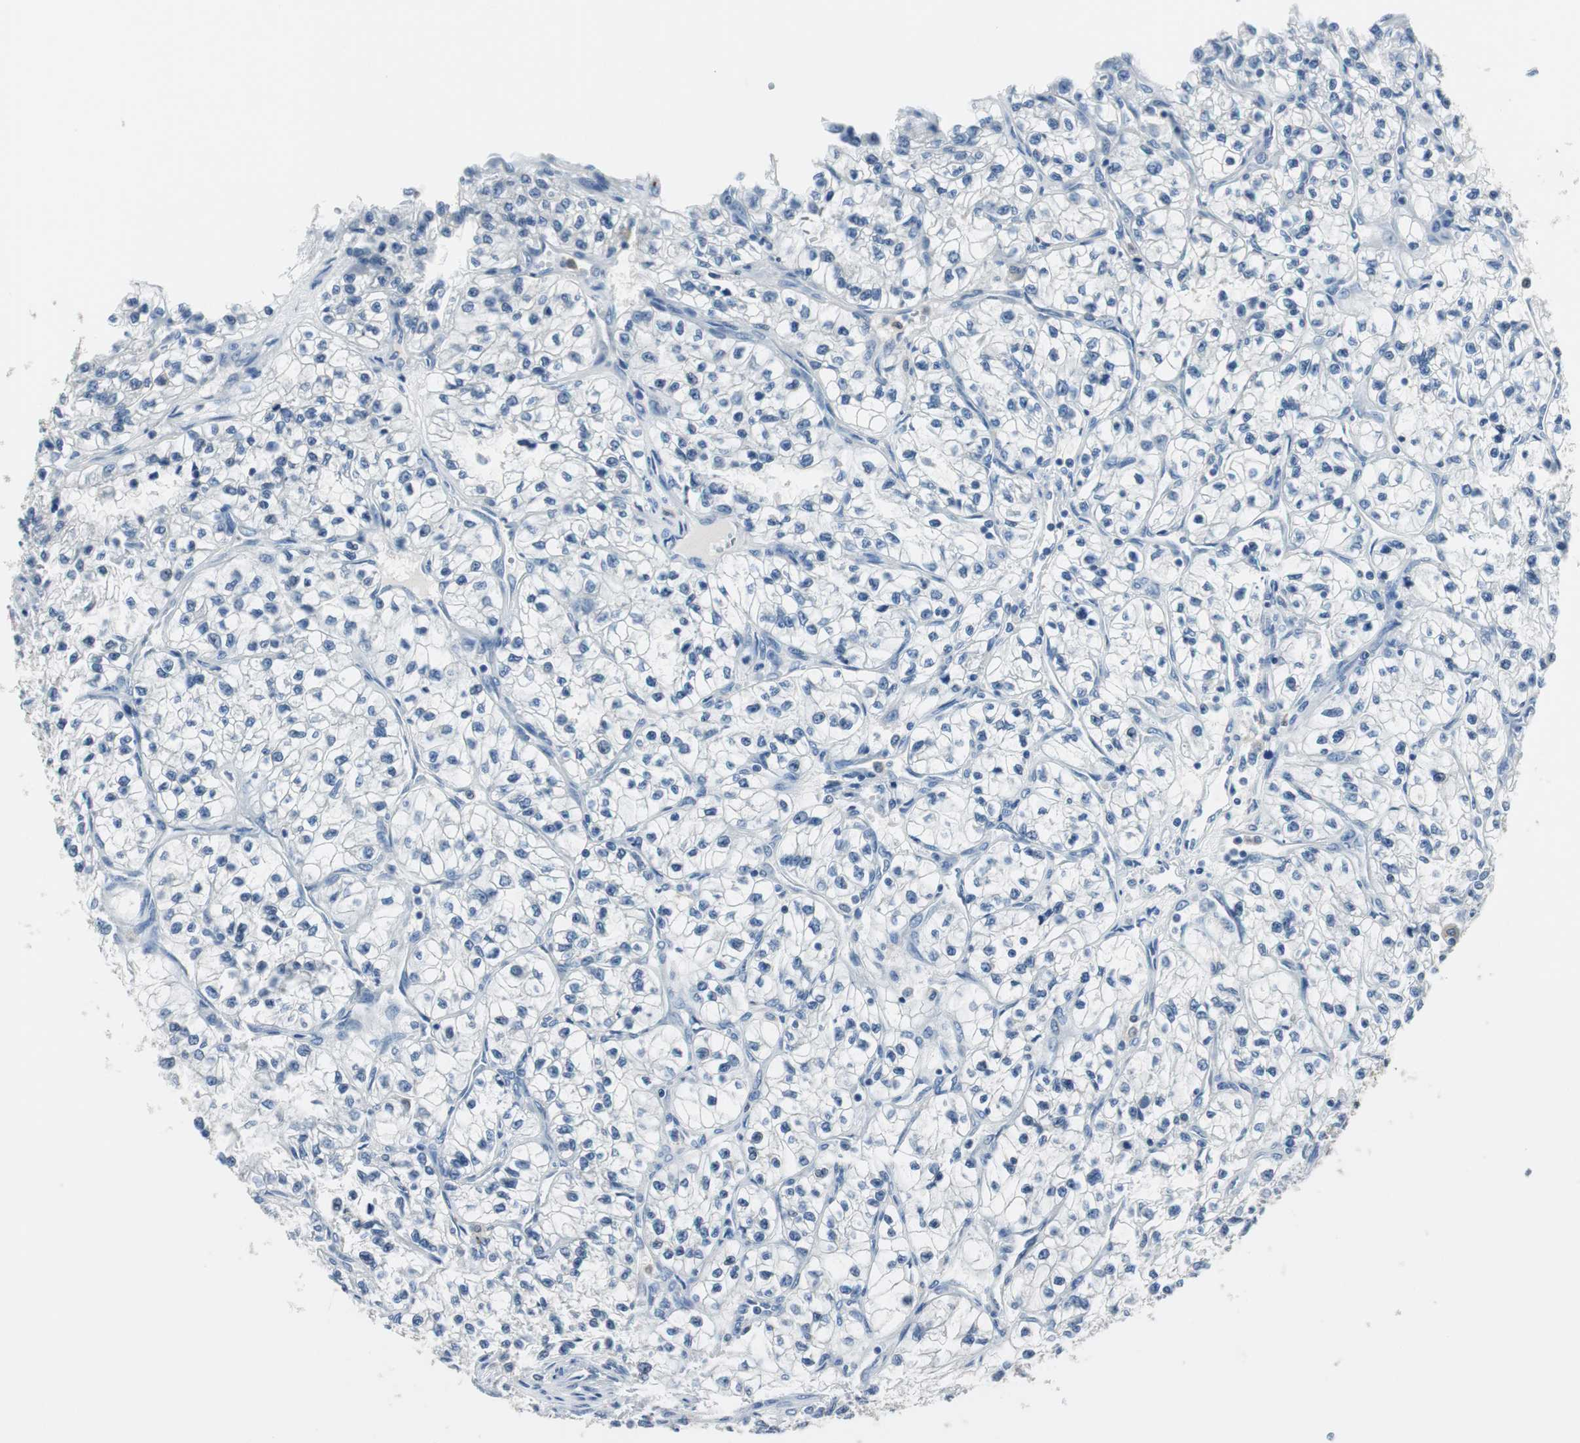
{"staining": {"intensity": "negative", "quantity": "none", "location": "none"}, "tissue": "renal cancer", "cell_type": "Tumor cells", "image_type": "cancer", "snomed": [{"axis": "morphology", "description": "Adenocarcinoma, NOS"}, {"axis": "topography", "description": "Kidney"}], "caption": "Micrograph shows no significant protein positivity in tumor cells of renal cancer.", "gene": "FBP1", "patient": {"sex": "female", "age": 57}}